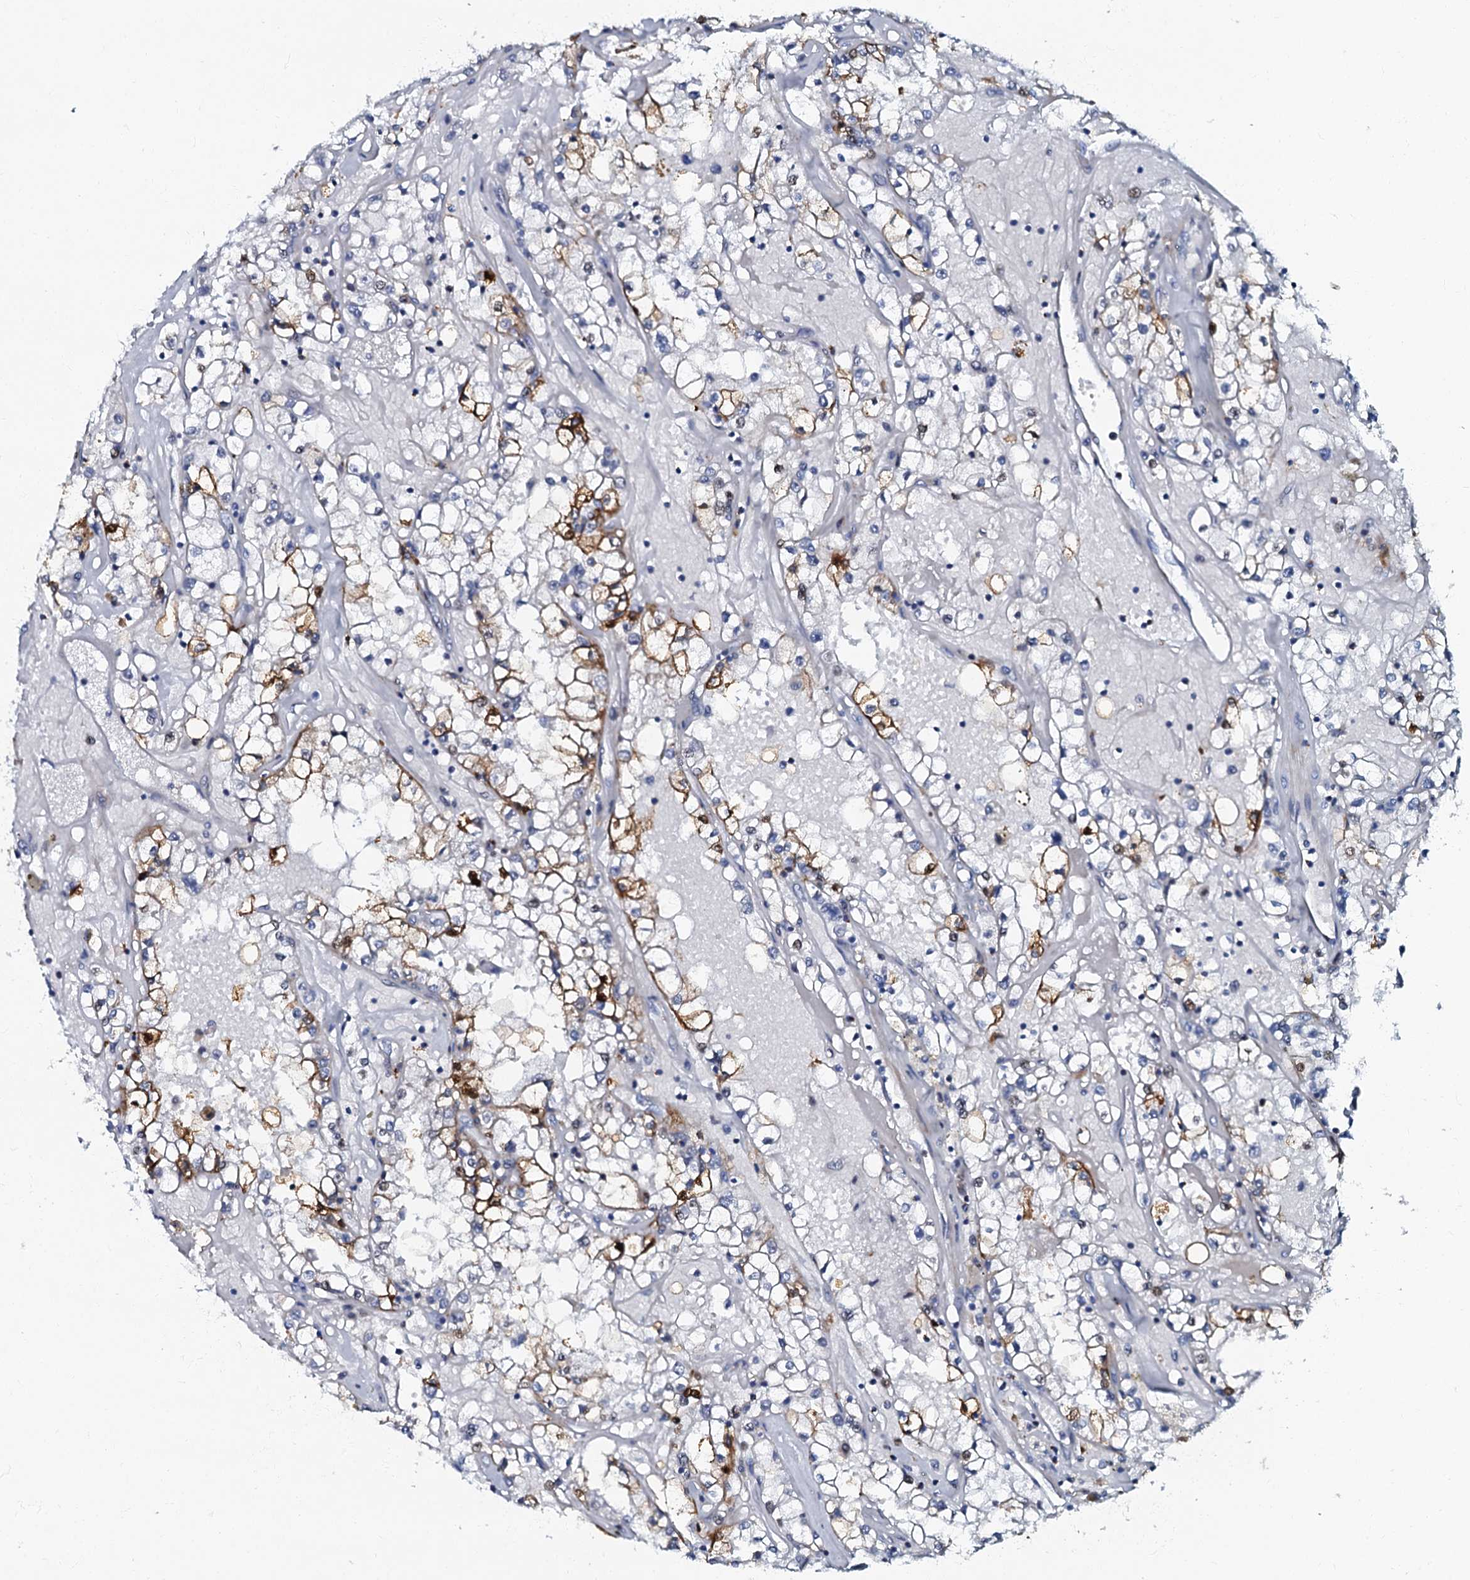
{"staining": {"intensity": "moderate", "quantity": "<25%", "location": "cytoplasmic/membranous"}, "tissue": "renal cancer", "cell_type": "Tumor cells", "image_type": "cancer", "snomed": [{"axis": "morphology", "description": "Adenocarcinoma, NOS"}, {"axis": "topography", "description": "Kidney"}], "caption": "About <25% of tumor cells in renal cancer (adenocarcinoma) demonstrate moderate cytoplasmic/membranous protein expression as visualized by brown immunohistochemical staining.", "gene": "MFSD5", "patient": {"sex": "male", "age": 56}}